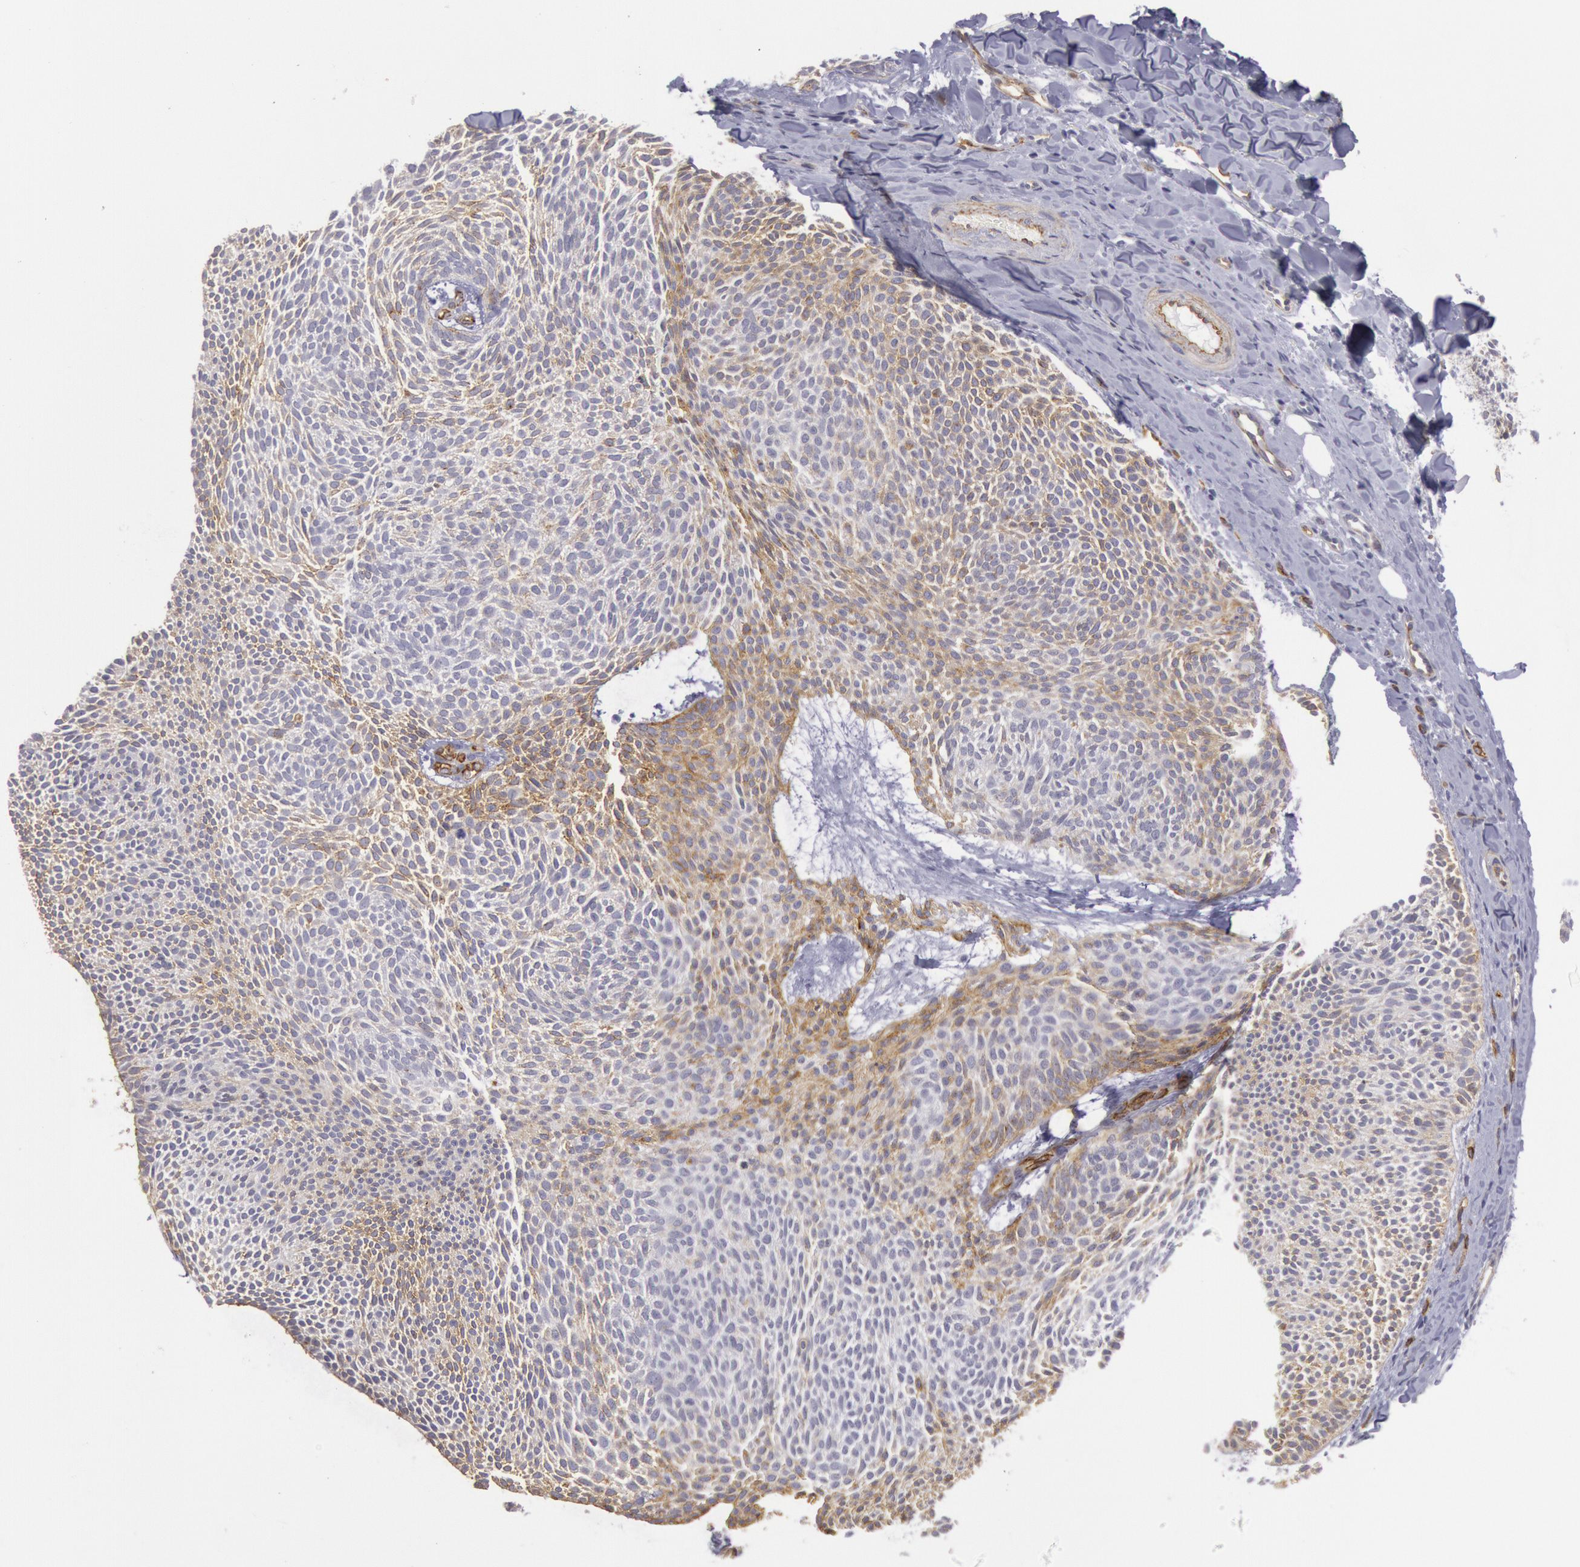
{"staining": {"intensity": "weak", "quantity": "<25%", "location": "cytoplasmic/membranous"}, "tissue": "skin cancer", "cell_type": "Tumor cells", "image_type": "cancer", "snomed": [{"axis": "morphology", "description": "Basal cell carcinoma"}, {"axis": "topography", "description": "Skin"}], "caption": "High power microscopy image of an IHC image of skin cancer, revealing no significant positivity in tumor cells.", "gene": "CDH13", "patient": {"sex": "male", "age": 84}}